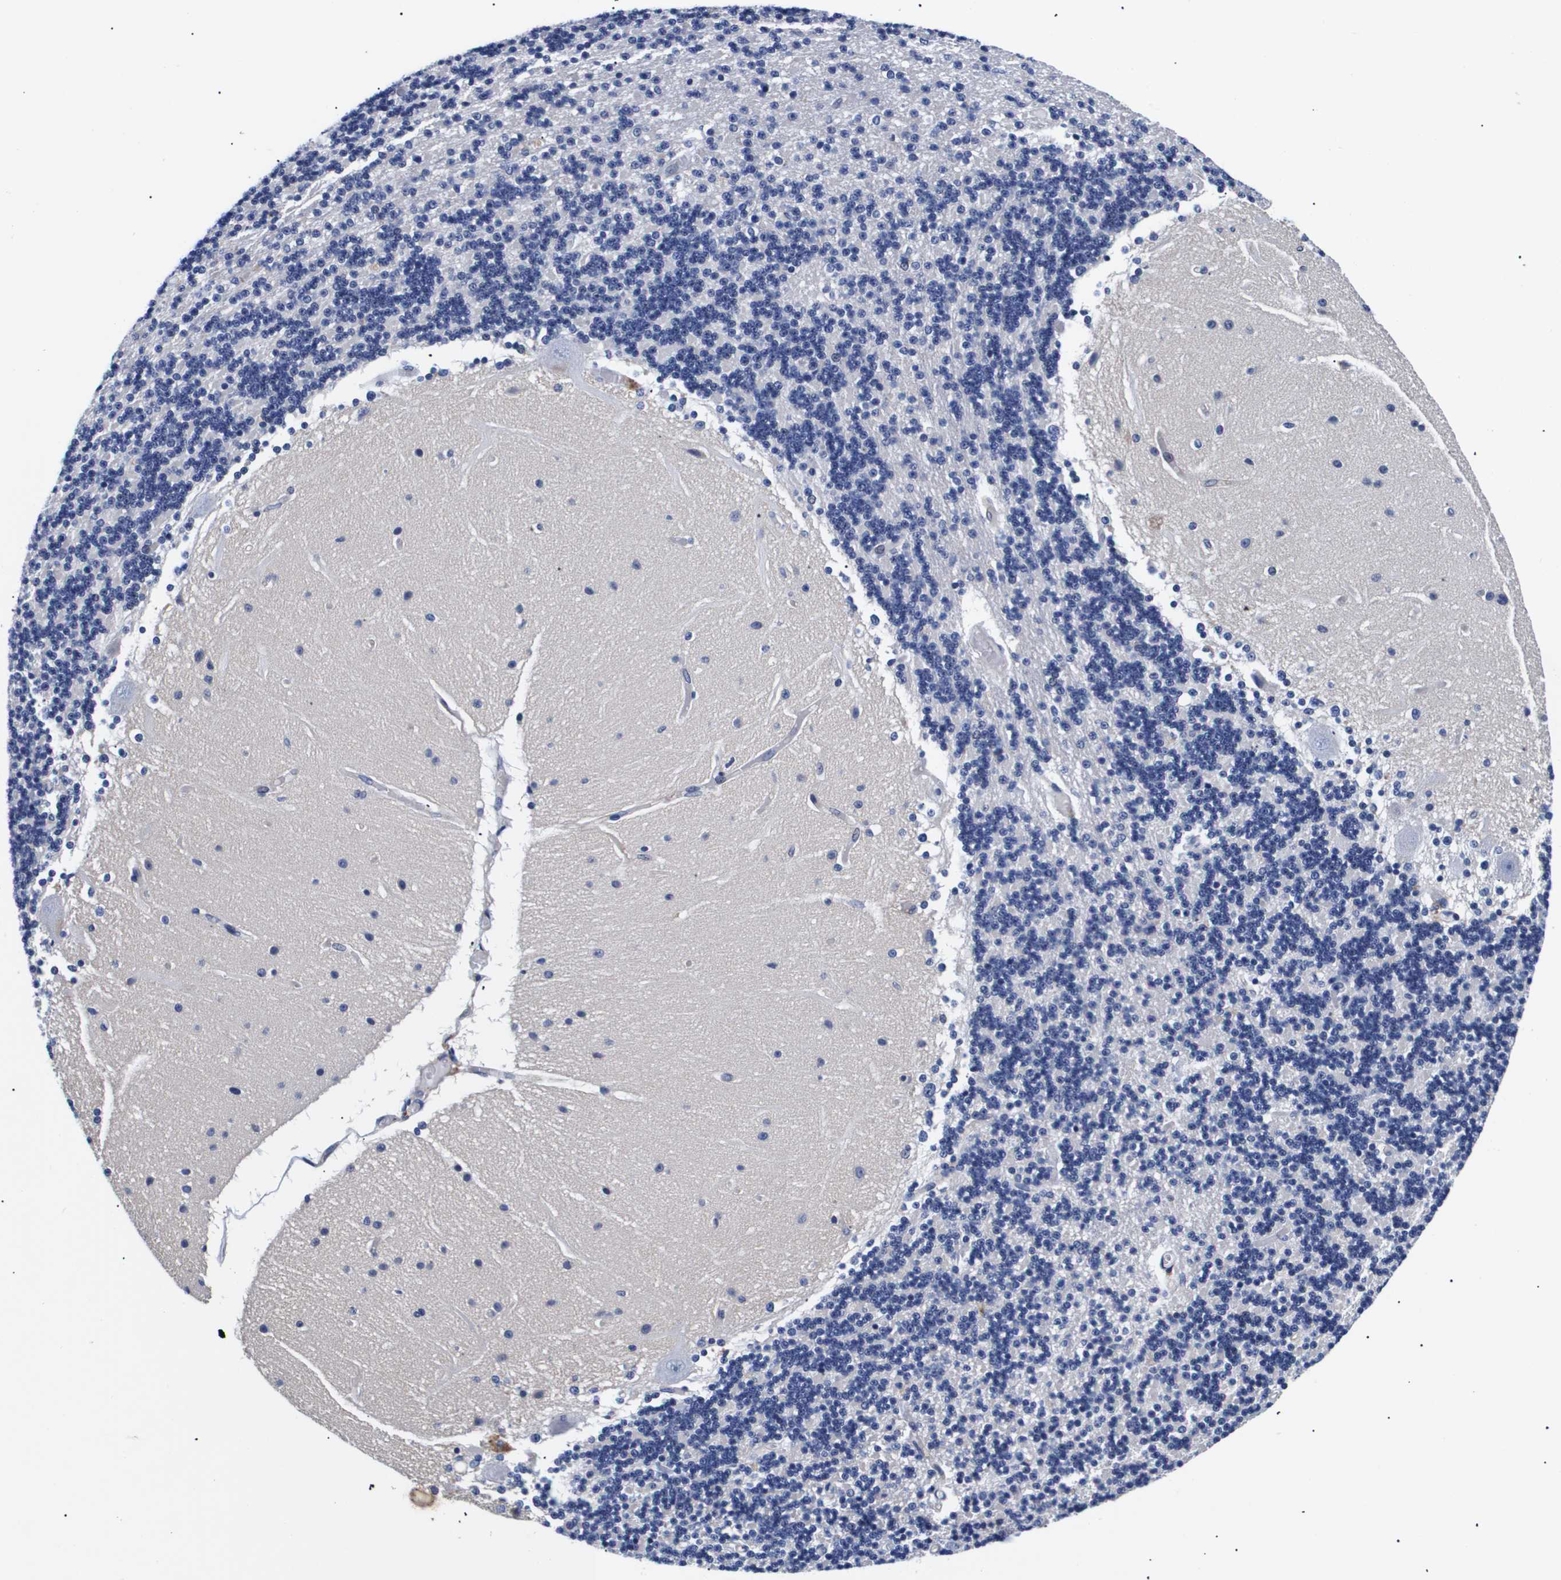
{"staining": {"intensity": "negative", "quantity": "none", "location": "none"}, "tissue": "cerebellum", "cell_type": "Cells in granular layer", "image_type": "normal", "snomed": [{"axis": "morphology", "description": "Normal tissue, NOS"}, {"axis": "topography", "description": "Cerebellum"}], "caption": "The IHC photomicrograph has no significant positivity in cells in granular layer of cerebellum. Brightfield microscopy of IHC stained with DAB (brown) and hematoxylin (blue), captured at high magnification.", "gene": "SHD", "patient": {"sex": "female", "age": 54}}